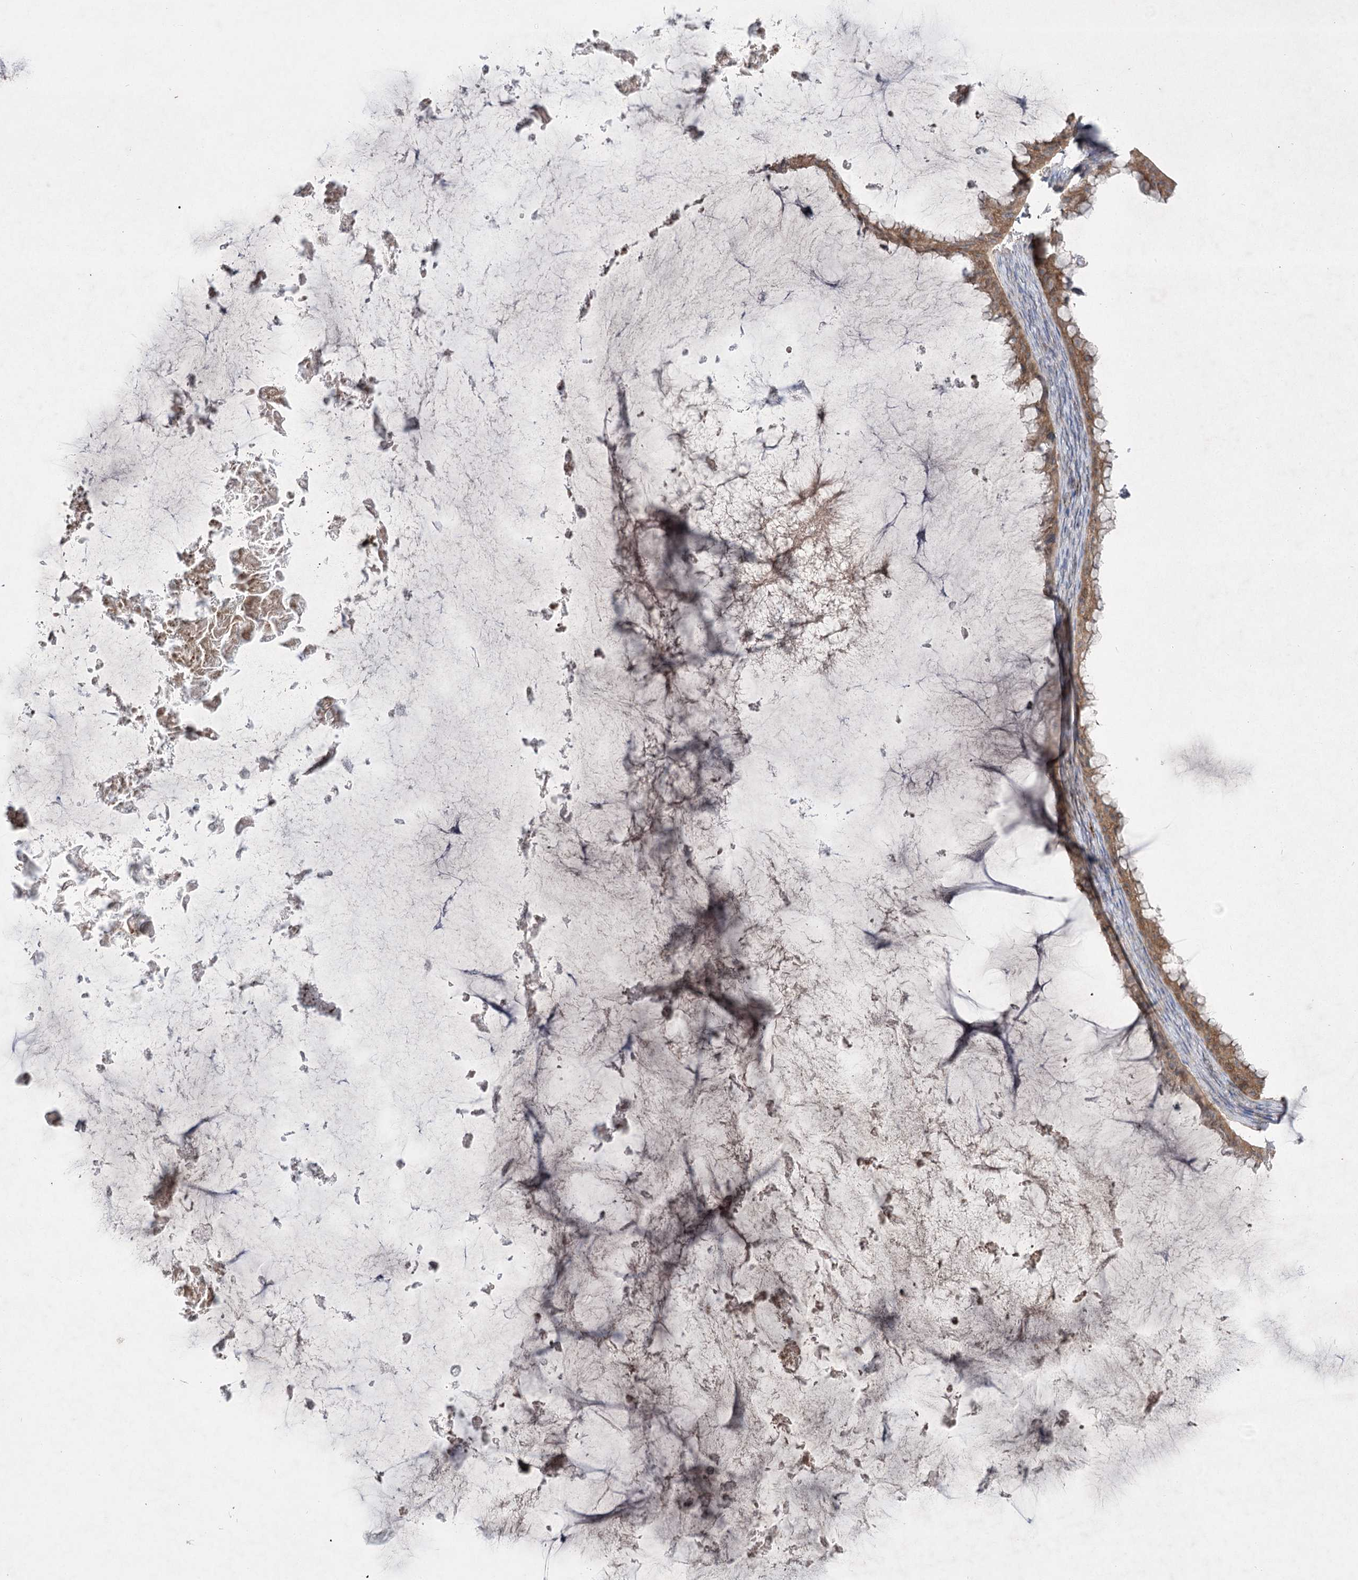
{"staining": {"intensity": "moderate", "quantity": ">75%", "location": "cytoplasmic/membranous"}, "tissue": "ovarian cancer", "cell_type": "Tumor cells", "image_type": "cancer", "snomed": [{"axis": "morphology", "description": "Cystadenocarcinoma, mucinous, NOS"}, {"axis": "topography", "description": "Ovary"}], "caption": "Immunohistochemistry (IHC) micrograph of neoplastic tissue: ovarian mucinous cystadenocarcinoma stained using immunohistochemistry (IHC) displays medium levels of moderate protein expression localized specifically in the cytoplasmic/membranous of tumor cells, appearing as a cytoplasmic/membranous brown color.", "gene": "PLEKHA5", "patient": {"sex": "female", "age": 61}}